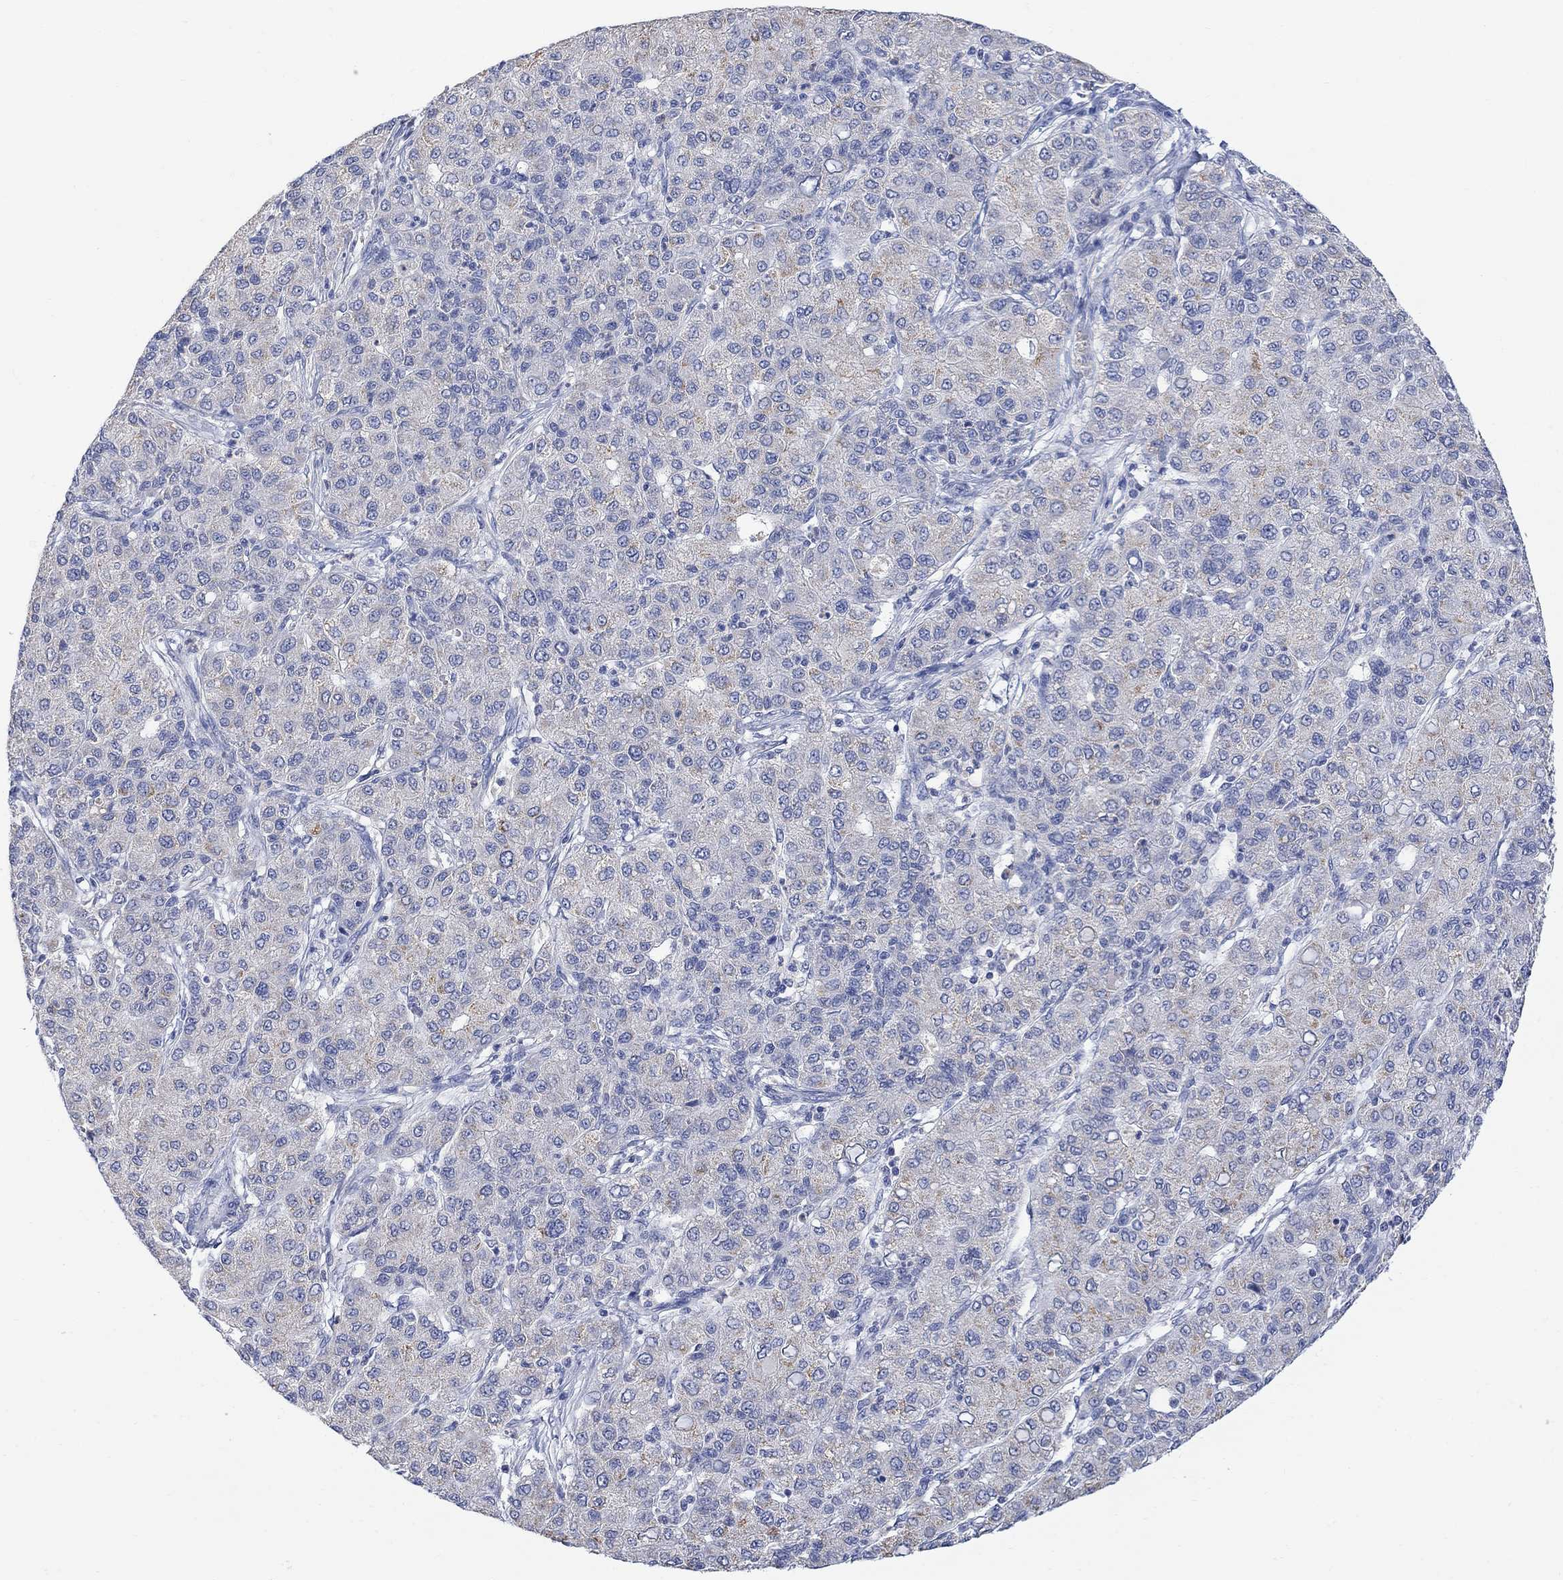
{"staining": {"intensity": "weak", "quantity": "<25%", "location": "cytoplasmic/membranous"}, "tissue": "liver cancer", "cell_type": "Tumor cells", "image_type": "cancer", "snomed": [{"axis": "morphology", "description": "Carcinoma, Hepatocellular, NOS"}, {"axis": "topography", "description": "Liver"}], "caption": "DAB immunohistochemical staining of human liver cancer (hepatocellular carcinoma) displays no significant positivity in tumor cells.", "gene": "FBP2", "patient": {"sex": "male", "age": 65}}